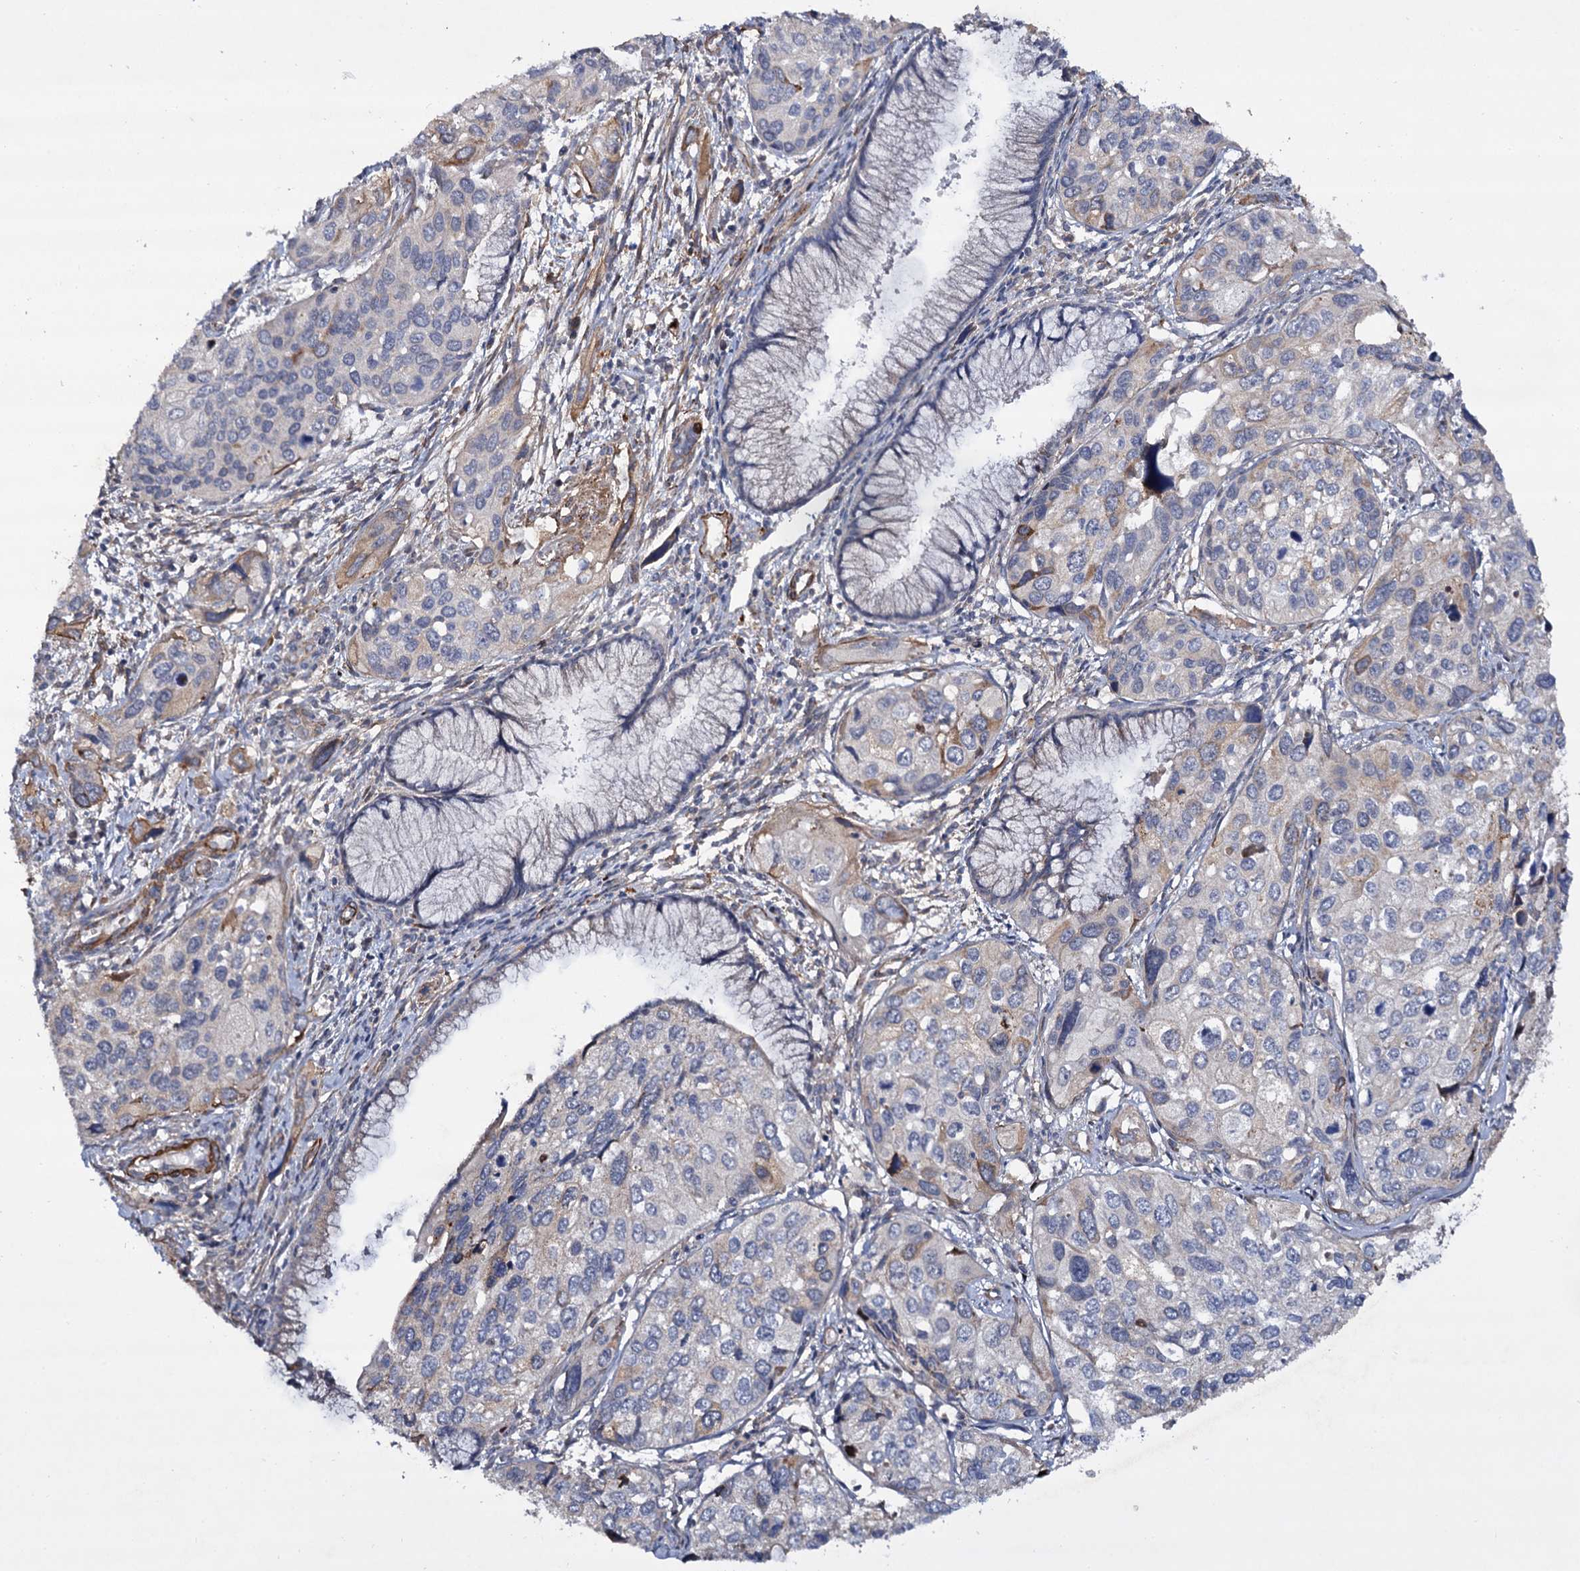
{"staining": {"intensity": "weak", "quantity": "<25%", "location": "cytoplasmic/membranous"}, "tissue": "cervical cancer", "cell_type": "Tumor cells", "image_type": "cancer", "snomed": [{"axis": "morphology", "description": "Squamous cell carcinoma, NOS"}, {"axis": "topography", "description": "Cervix"}], "caption": "A photomicrograph of human cervical squamous cell carcinoma is negative for staining in tumor cells. (DAB (3,3'-diaminobenzidine) IHC, high magnification).", "gene": "ISM2", "patient": {"sex": "female", "age": 55}}